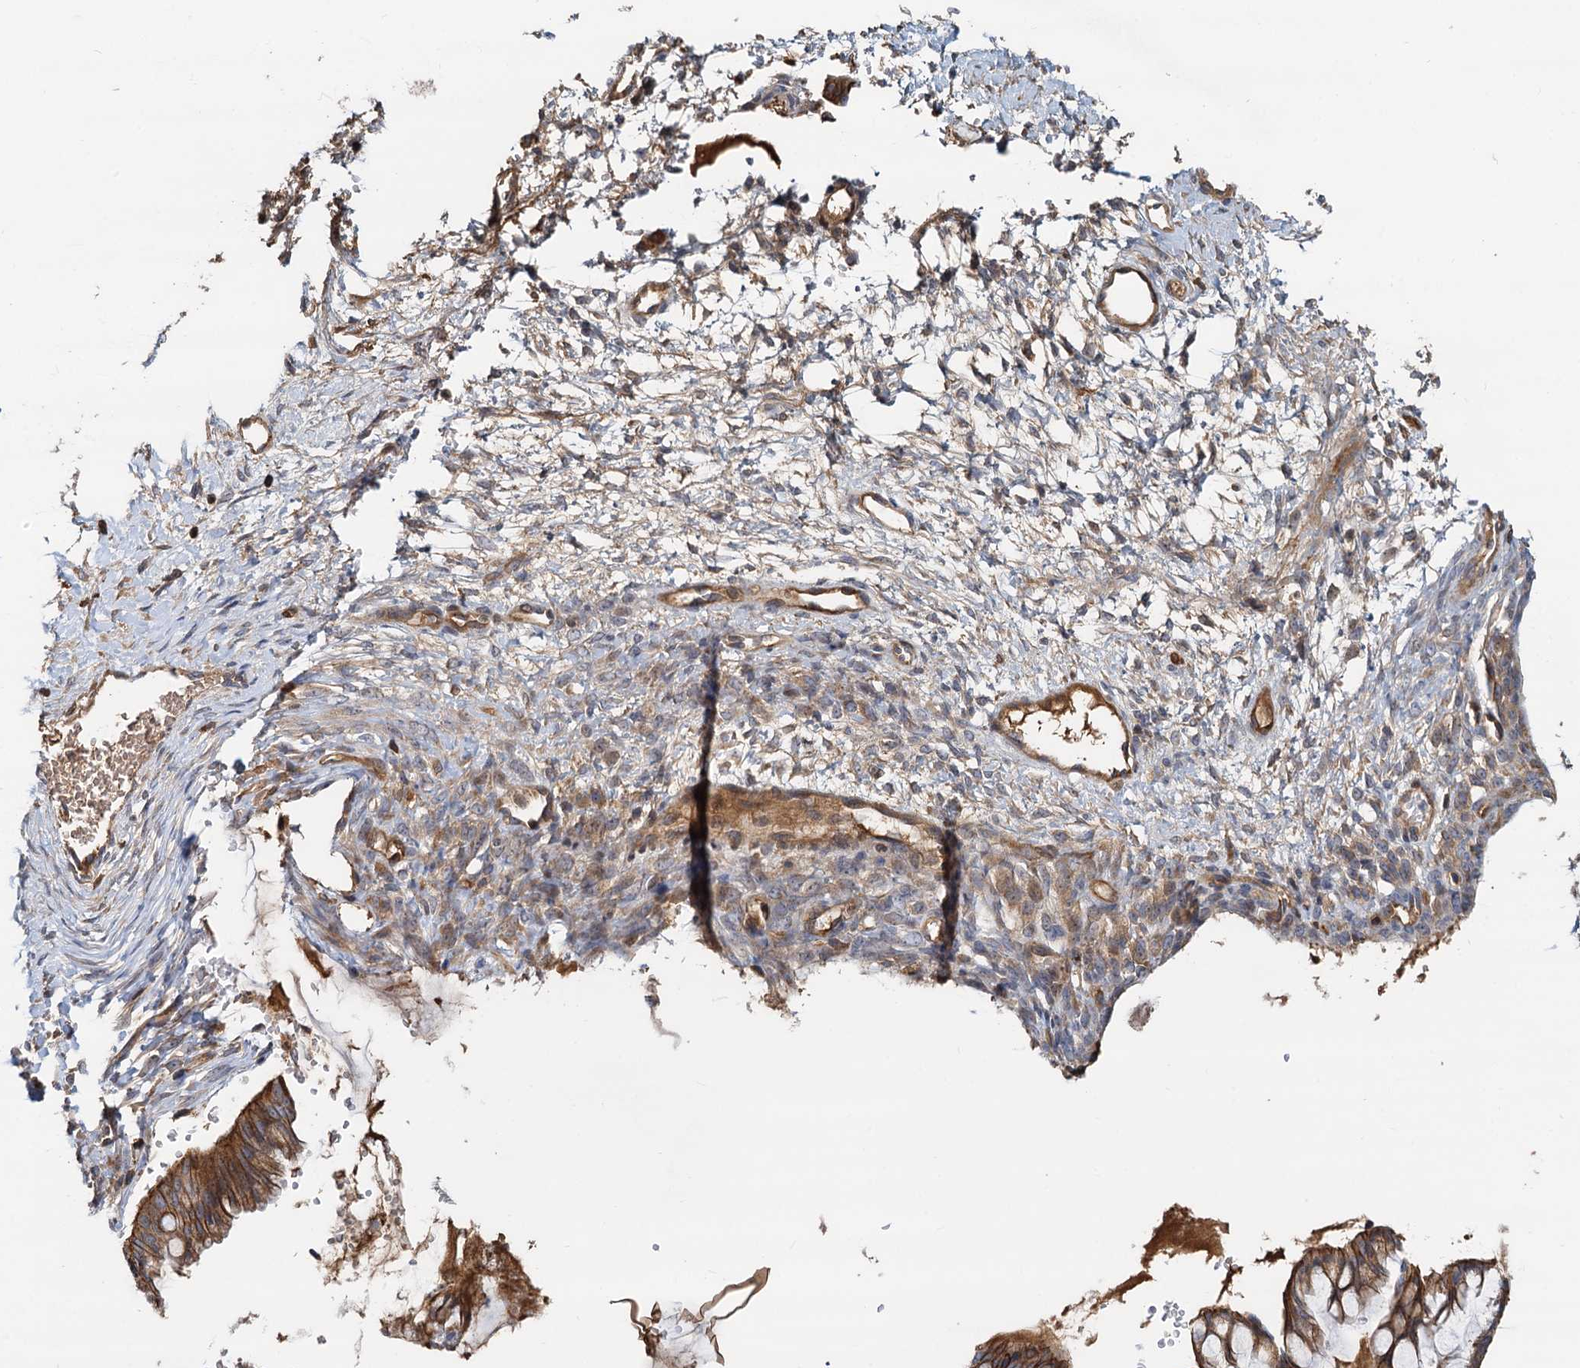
{"staining": {"intensity": "strong", "quantity": ">75%", "location": "cytoplasmic/membranous"}, "tissue": "ovarian cancer", "cell_type": "Tumor cells", "image_type": "cancer", "snomed": [{"axis": "morphology", "description": "Cystadenocarcinoma, mucinous, NOS"}, {"axis": "topography", "description": "Ovary"}], "caption": "A brown stain highlights strong cytoplasmic/membranous staining of a protein in mucinous cystadenocarcinoma (ovarian) tumor cells.", "gene": "LNX2", "patient": {"sex": "female", "age": 73}}